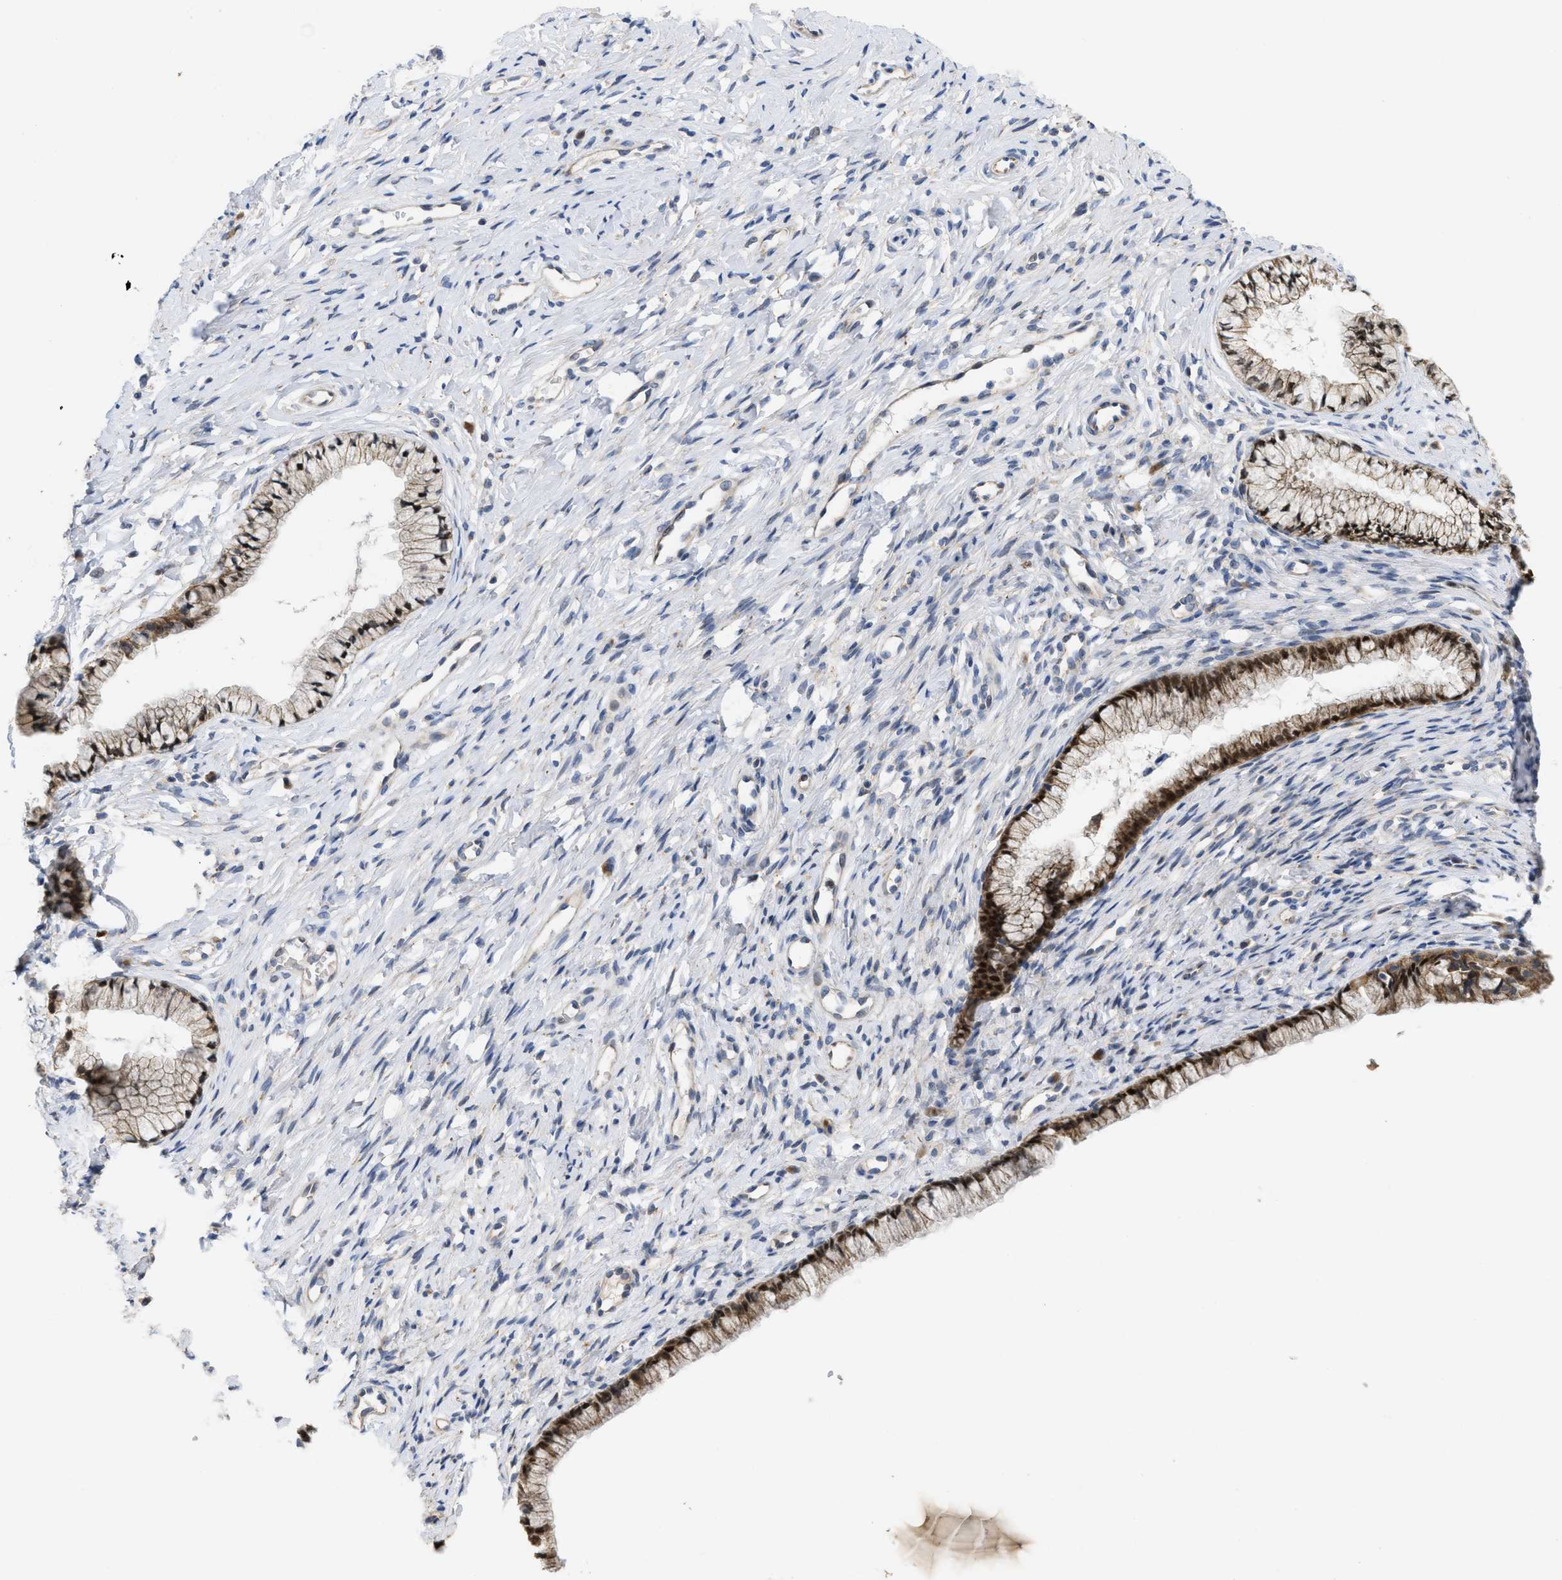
{"staining": {"intensity": "moderate", "quantity": ">75%", "location": "cytoplasmic/membranous,nuclear"}, "tissue": "cervix", "cell_type": "Glandular cells", "image_type": "normal", "snomed": [{"axis": "morphology", "description": "Normal tissue, NOS"}, {"axis": "topography", "description": "Cervix"}], "caption": "Brown immunohistochemical staining in unremarkable human cervix displays moderate cytoplasmic/membranous,nuclear expression in approximately >75% of glandular cells.", "gene": "CDPF1", "patient": {"sex": "female", "age": 77}}